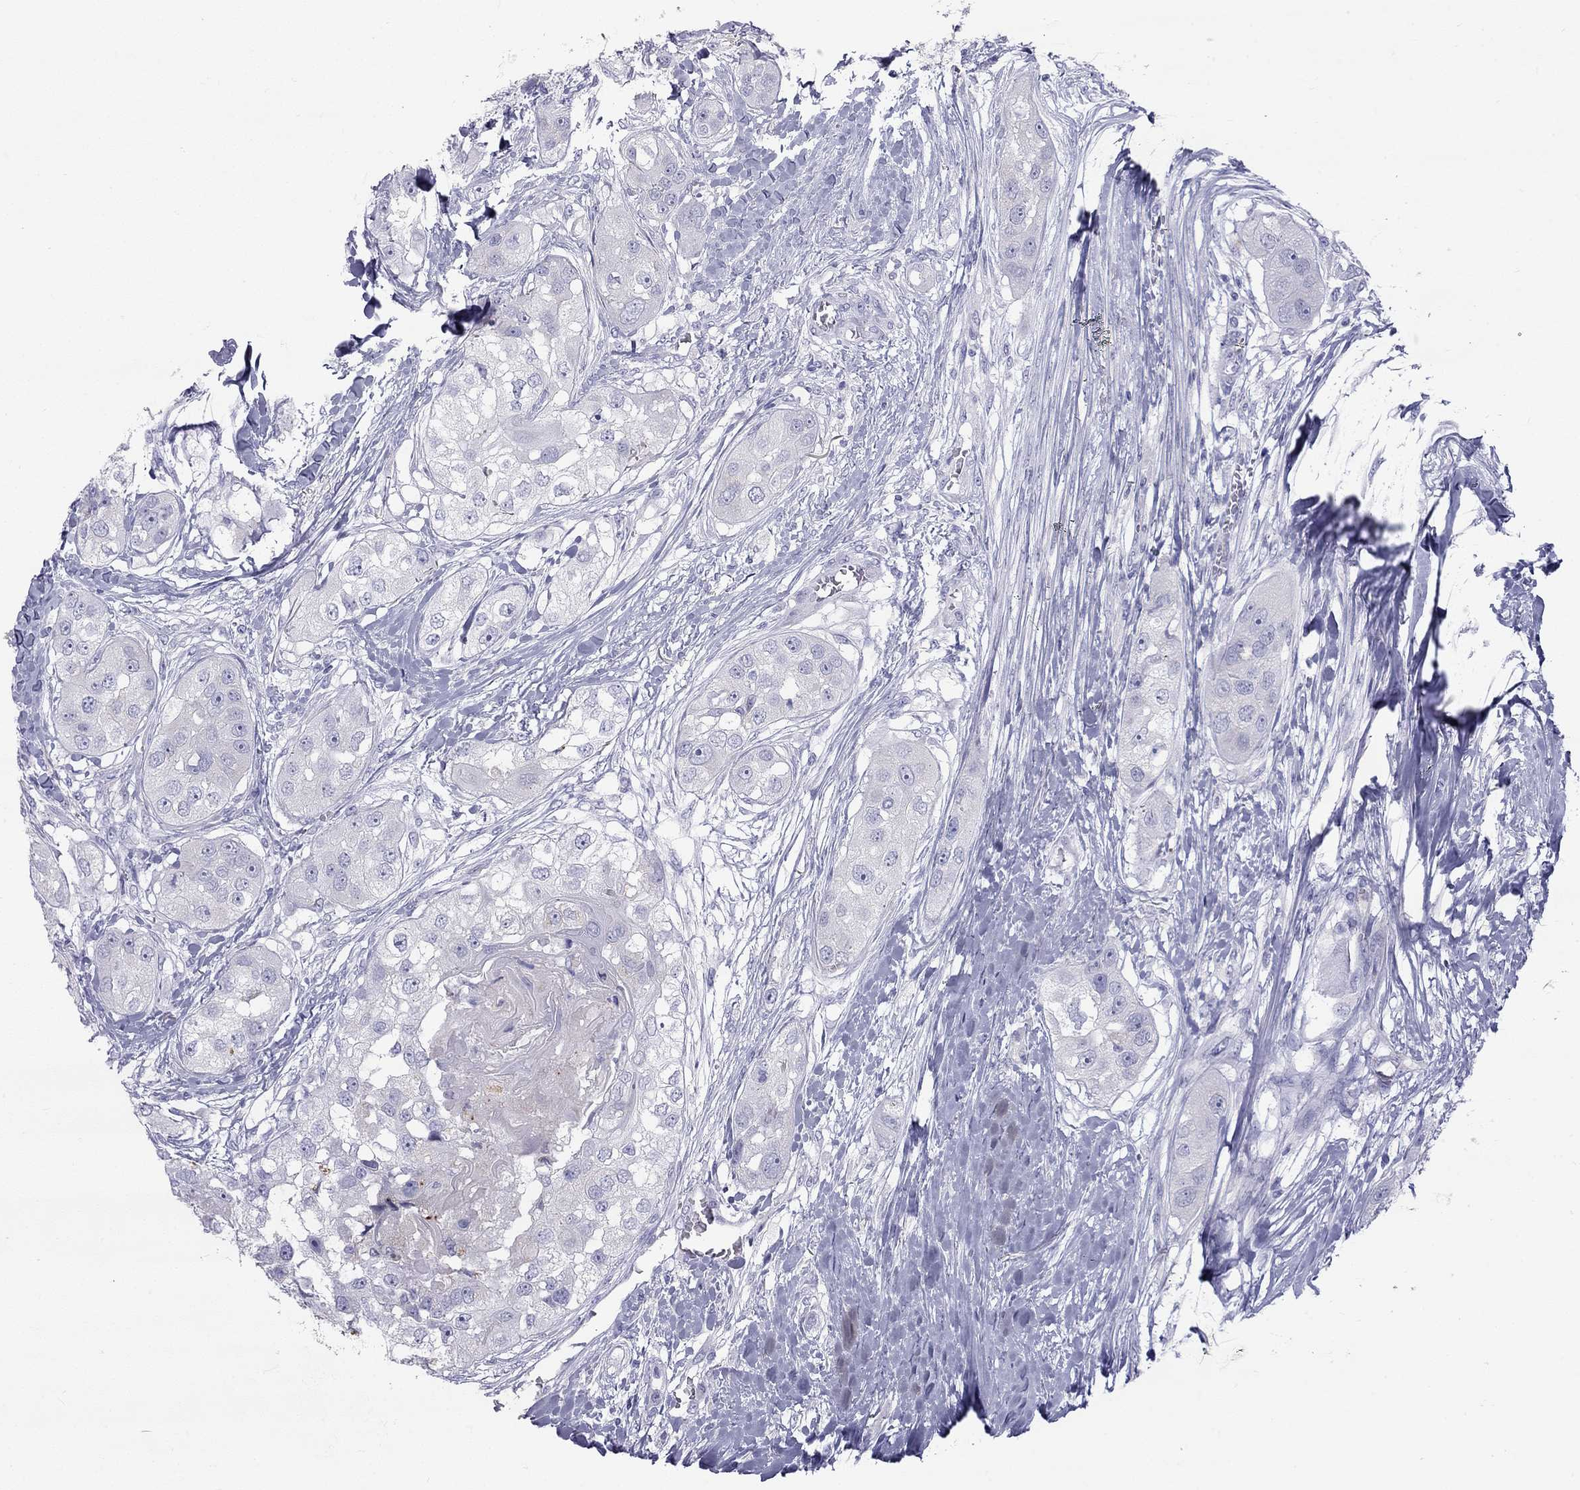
{"staining": {"intensity": "negative", "quantity": "none", "location": "none"}, "tissue": "head and neck cancer", "cell_type": "Tumor cells", "image_type": "cancer", "snomed": [{"axis": "morphology", "description": "Normal tissue, NOS"}, {"axis": "morphology", "description": "Squamous cell carcinoma, NOS"}, {"axis": "topography", "description": "Skeletal muscle"}, {"axis": "topography", "description": "Head-Neck"}], "caption": "A photomicrograph of squamous cell carcinoma (head and neck) stained for a protein displays no brown staining in tumor cells. Nuclei are stained in blue.", "gene": "TDRD6", "patient": {"sex": "male", "age": 51}}